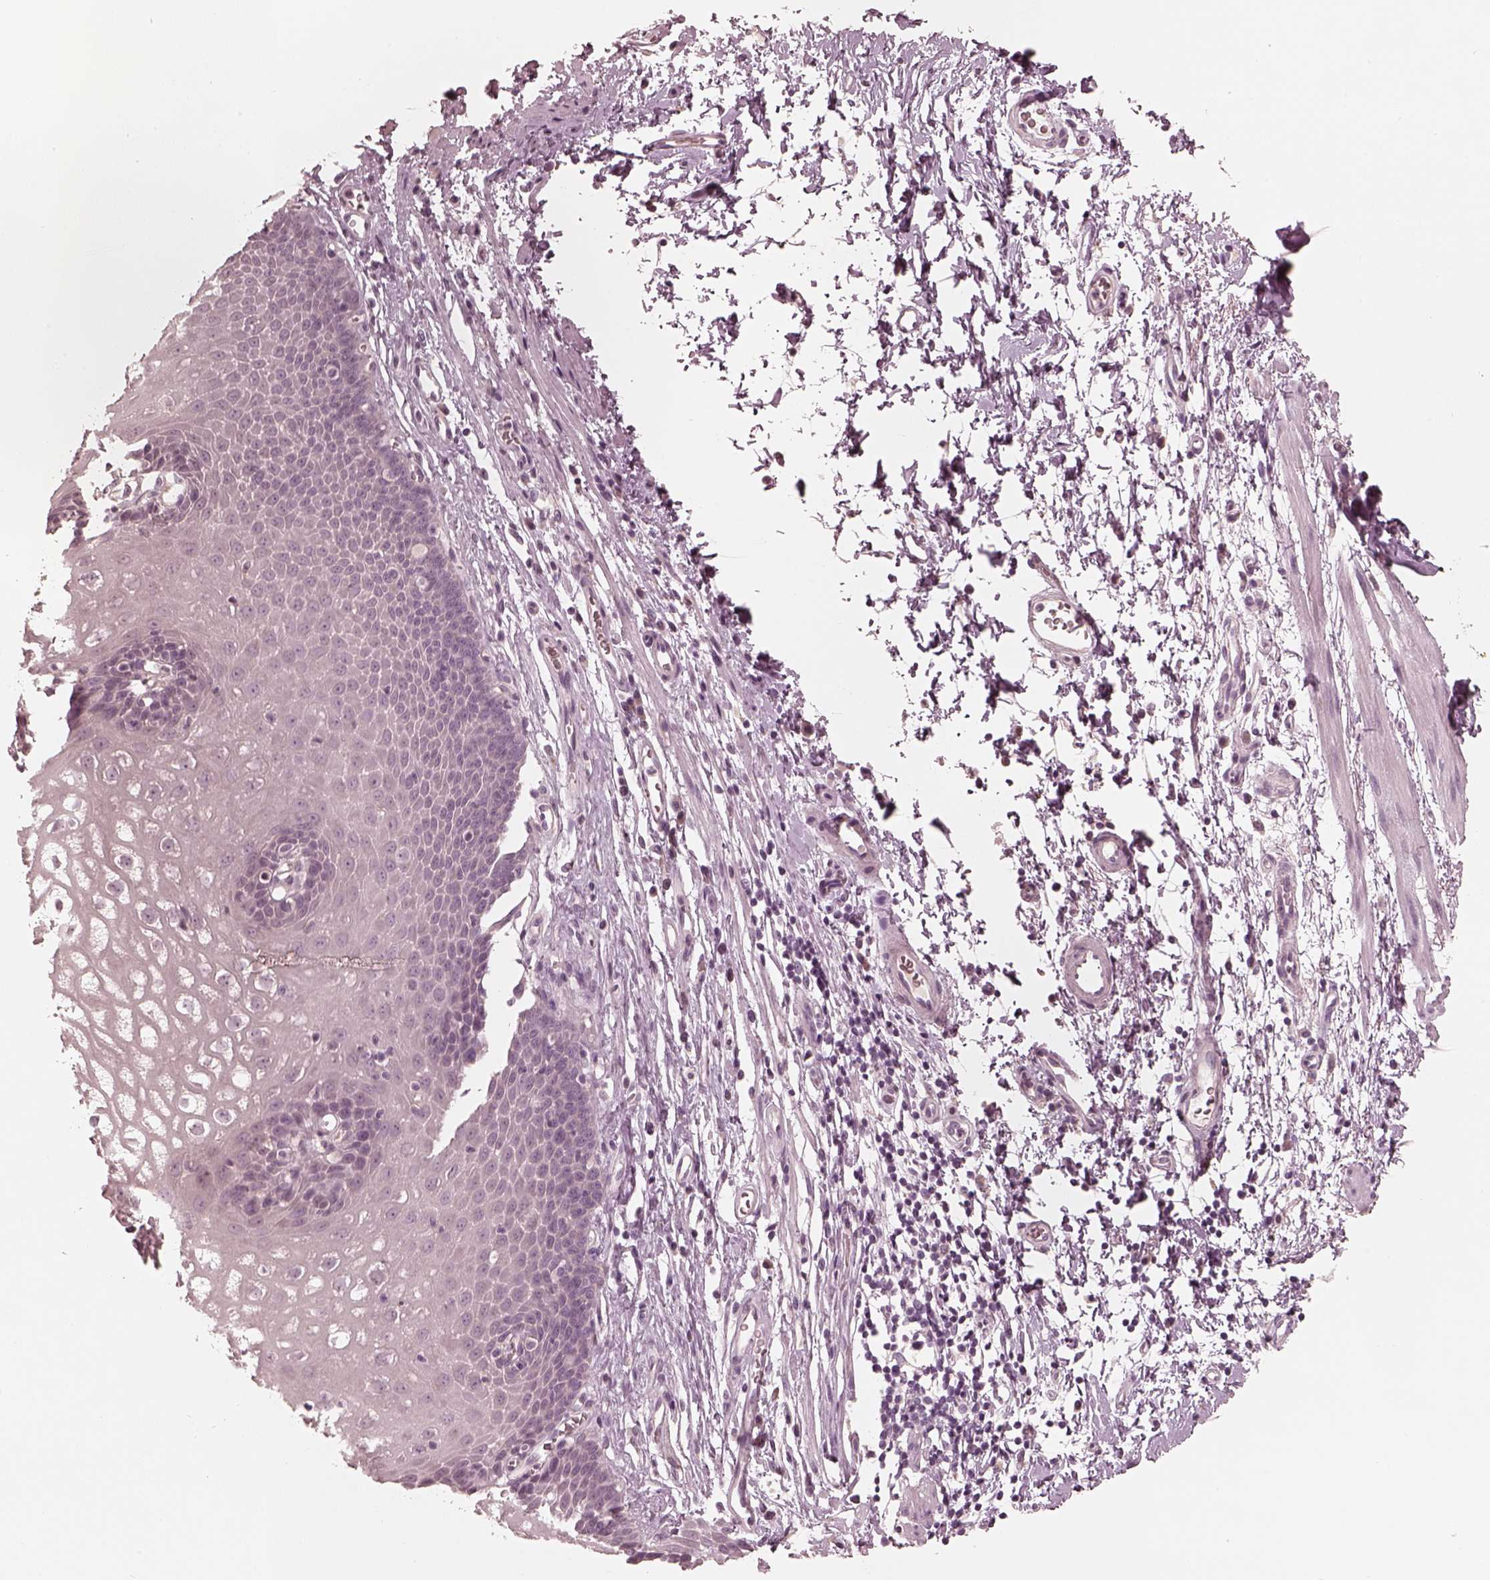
{"staining": {"intensity": "negative", "quantity": "none", "location": "none"}, "tissue": "esophagus", "cell_type": "Squamous epithelial cells", "image_type": "normal", "snomed": [{"axis": "morphology", "description": "Normal tissue, NOS"}, {"axis": "topography", "description": "Esophagus"}], "caption": "The photomicrograph displays no staining of squamous epithelial cells in normal esophagus.", "gene": "ANKLE1", "patient": {"sex": "male", "age": 72}}